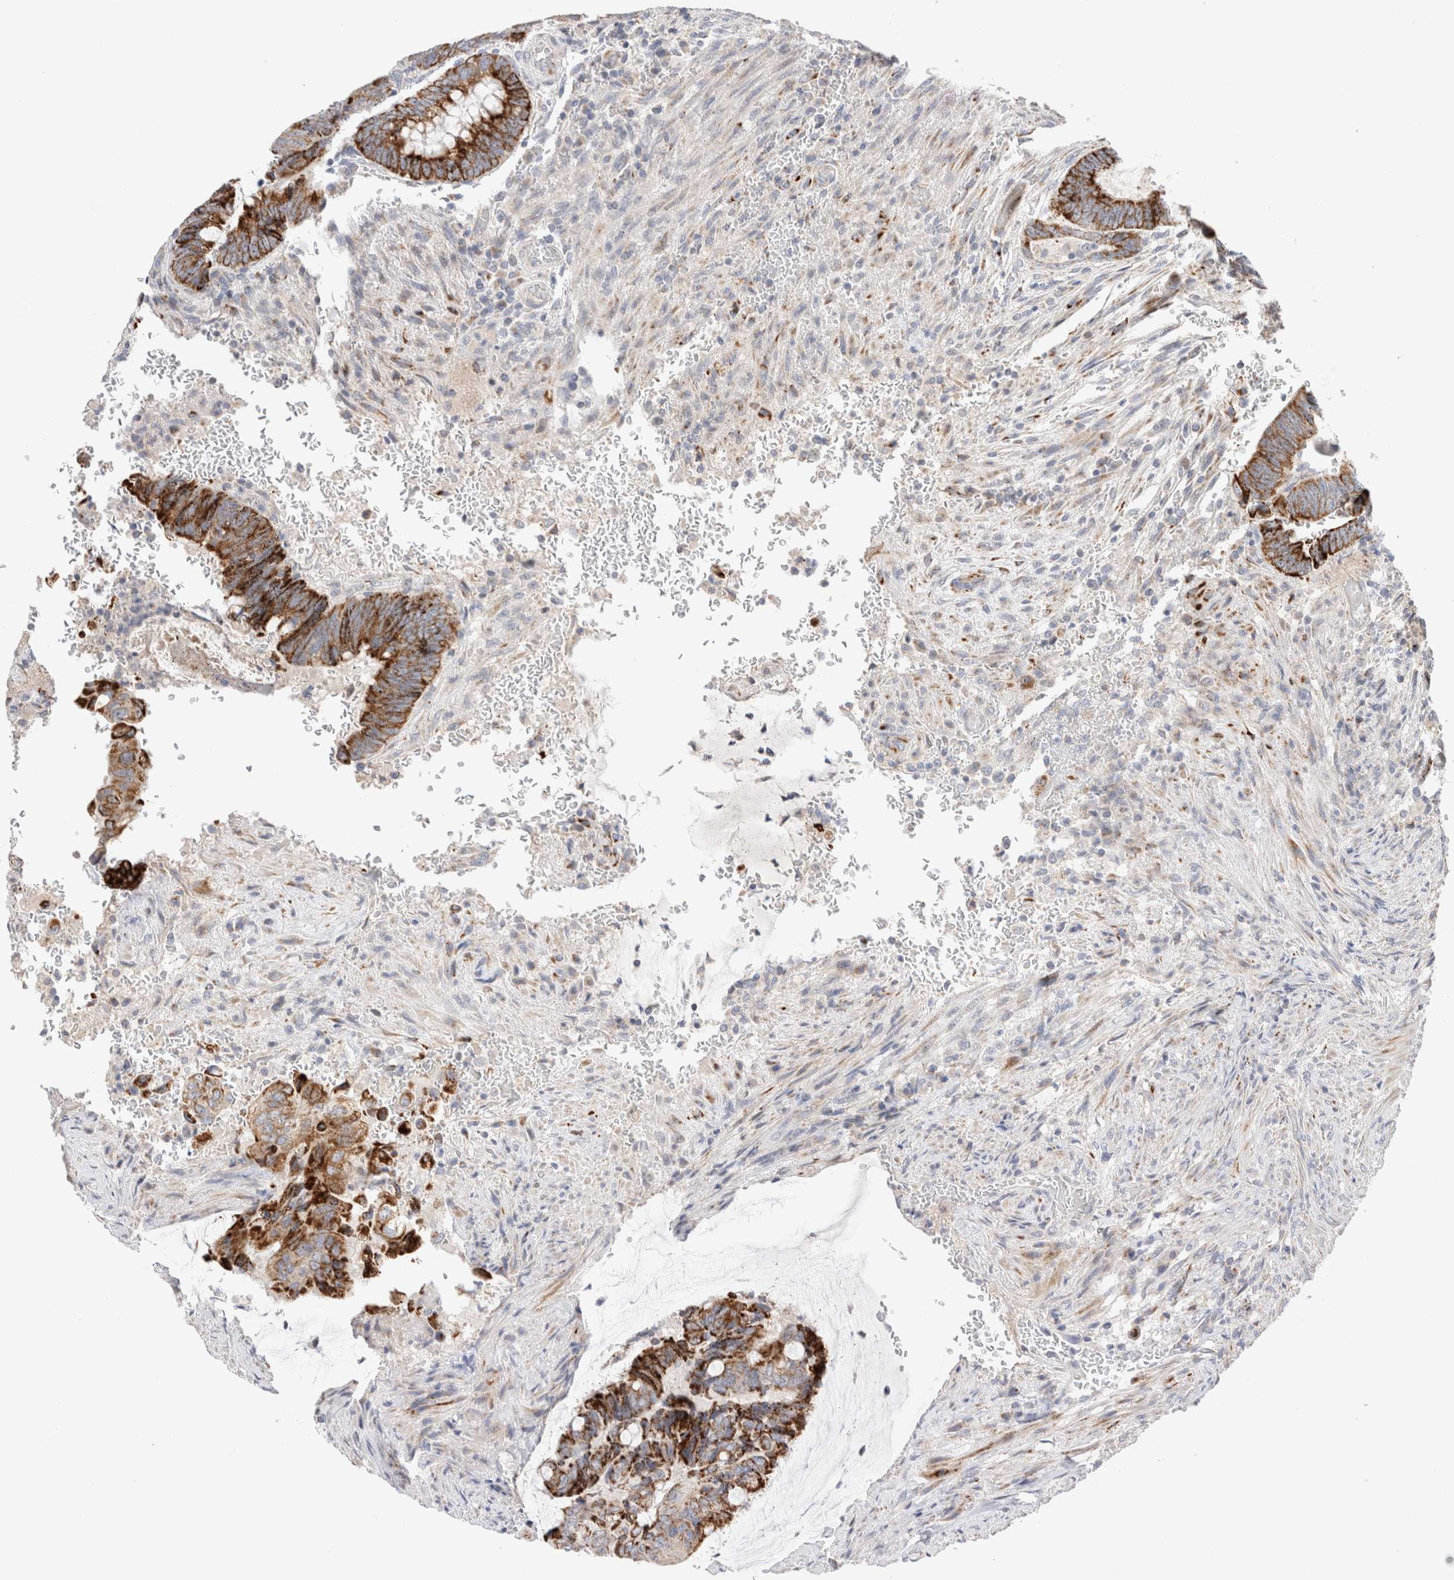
{"staining": {"intensity": "strong", "quantity": ">75%", "location": "cytoplasmic/membranous"}, "tissue": "colorectal cancer", "cell_type": "Tumor cells", "image_type": "cancer", "snomed": [{"axis": "morphology", "description": "Normal tissue, NOS"}, {"axis": "morphology", "description": "Adenocarcinoma, NOS"}, {"axis": "topography", "description": "Rectum"}], "caption": "About >75% of tumor cells in colorectal cancer (adenocarcinoma) reveal strong cytoplasmic/membranous protein positivity as visualized by brown immunohistochemical staining.", "gene": "CHADL", "patient": {"sex": "male", "age": 92}}